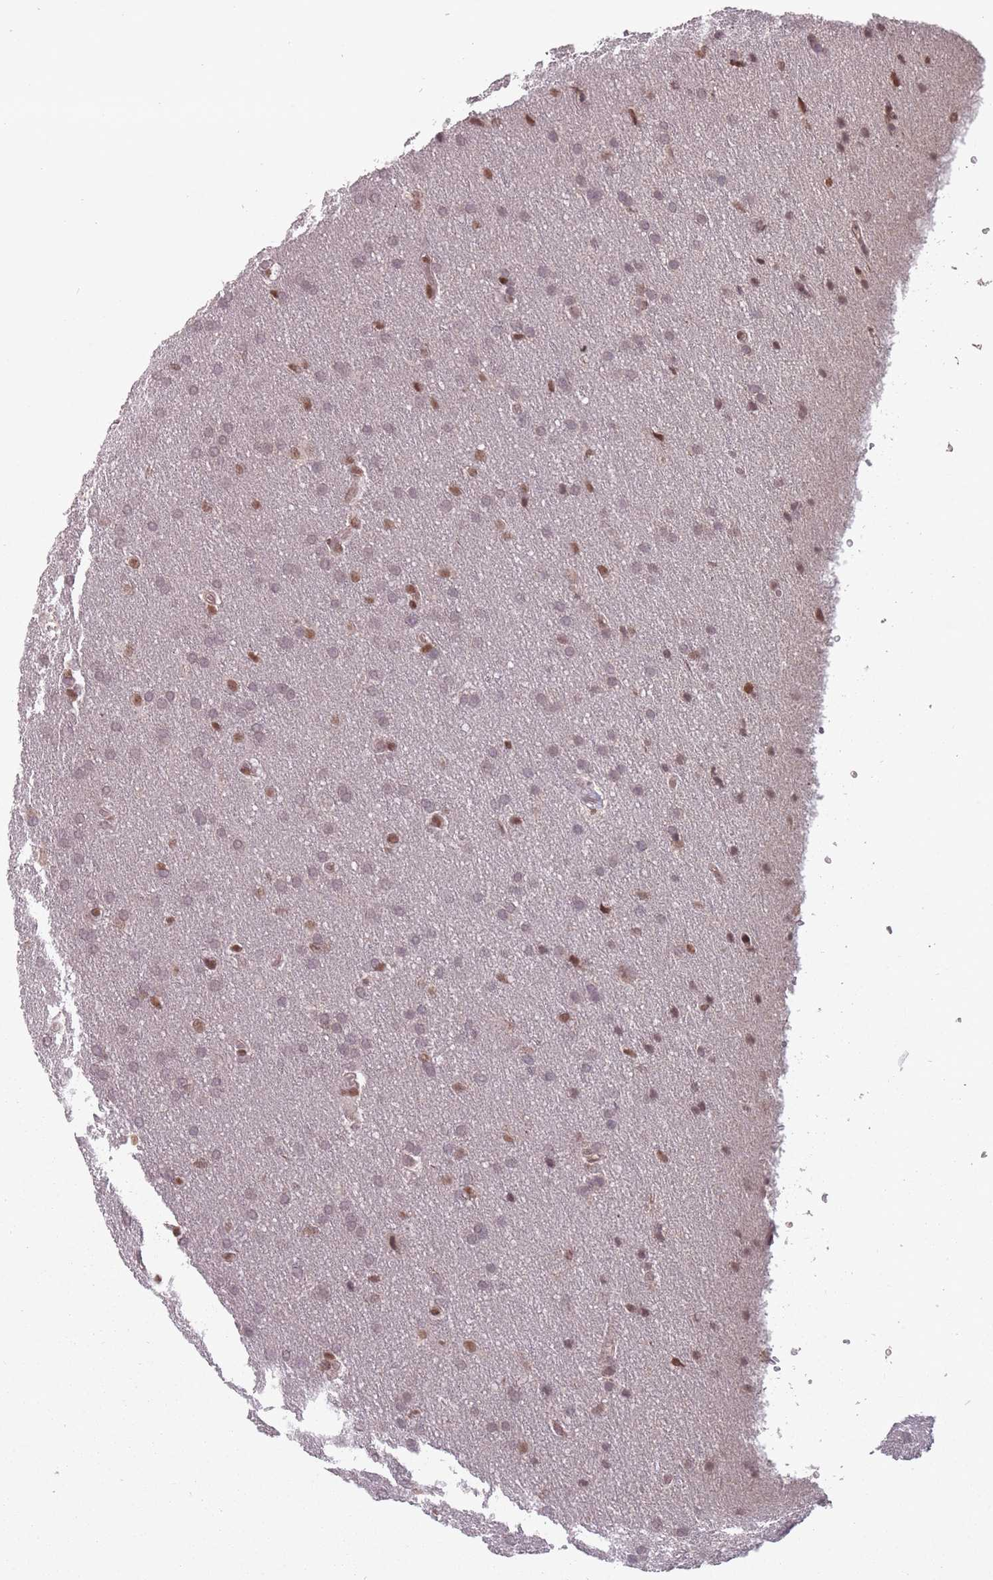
{"staining": {"intensity": "moderate", "quantity": "<25%", "location": "nuclear"}, "tissue": "glioma", "cell_type": "Tumor cells", "image_type": "cancer", "snomed": [{"axis": "morphology", "description": "Glioma, malignant, Low grade"}, {"axis": "topography", "description": "Brain"}], "caption": "Tumor cells show low levels of moderate nuclear positivity in about <25% of cells in glioma.", "gene": "TMED3", "patient": {"sex": "female", "age": 32}}